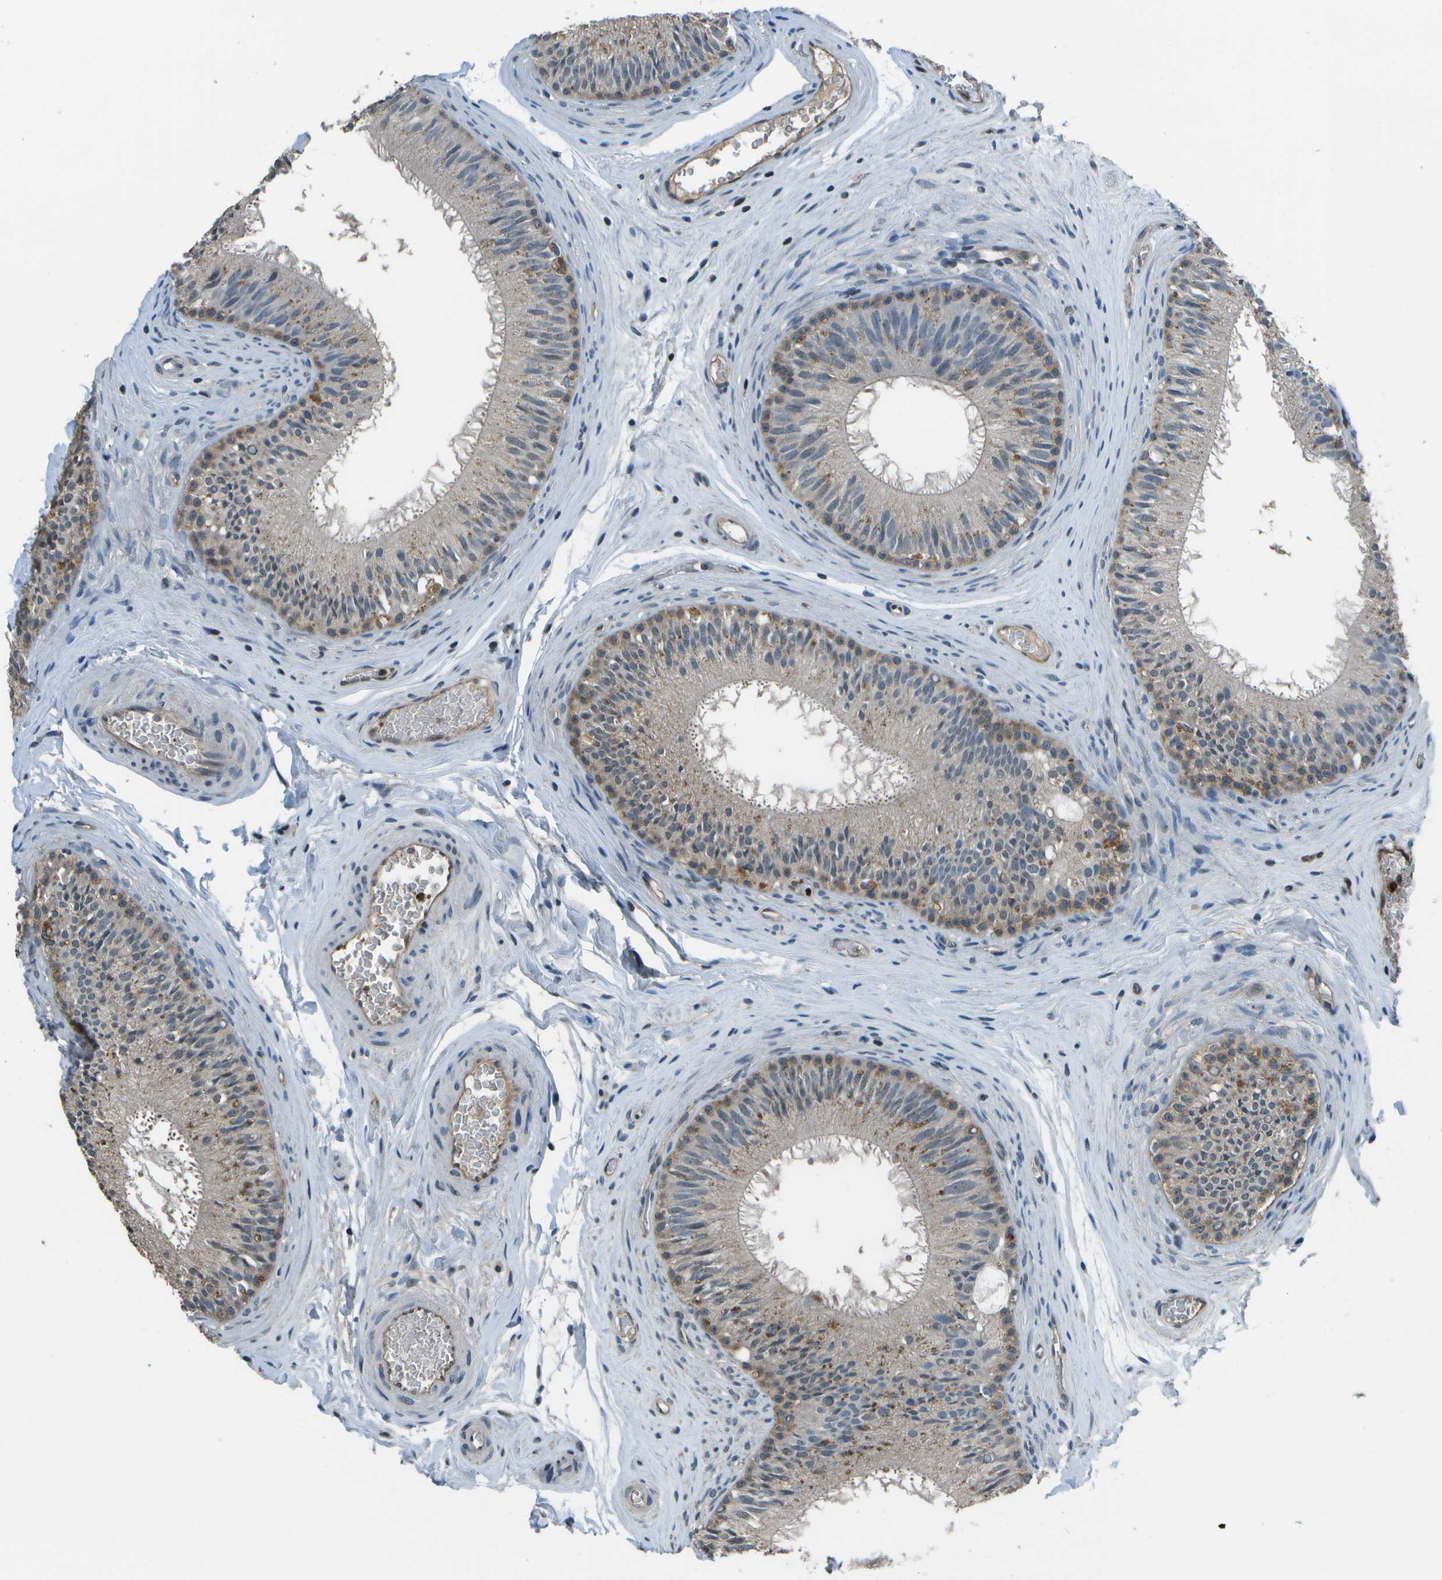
{"staining": {"intensity": "moderate", "quantity": "<25%", "location": "cytoplasmic/membranous"}, "tissue": "epididymis", "cell_type": "Glandular cells", "image_type": "normal", "snomed": [{"axis": "morphology", "description": "Normal tissue, NOS"}, {"axis": "topography", "description": "Testis"}, {"axis": "topography", "description": "Epididymis"}], "caption": "Immunohistochemical staining of normal human epididymis displays <25% levels of moderate cytoplasmic/membranous protein expression in approximately <25% of glandular cells.", "gene": "PDLIM1", "patient": {"sex": "male", "age": 36}}